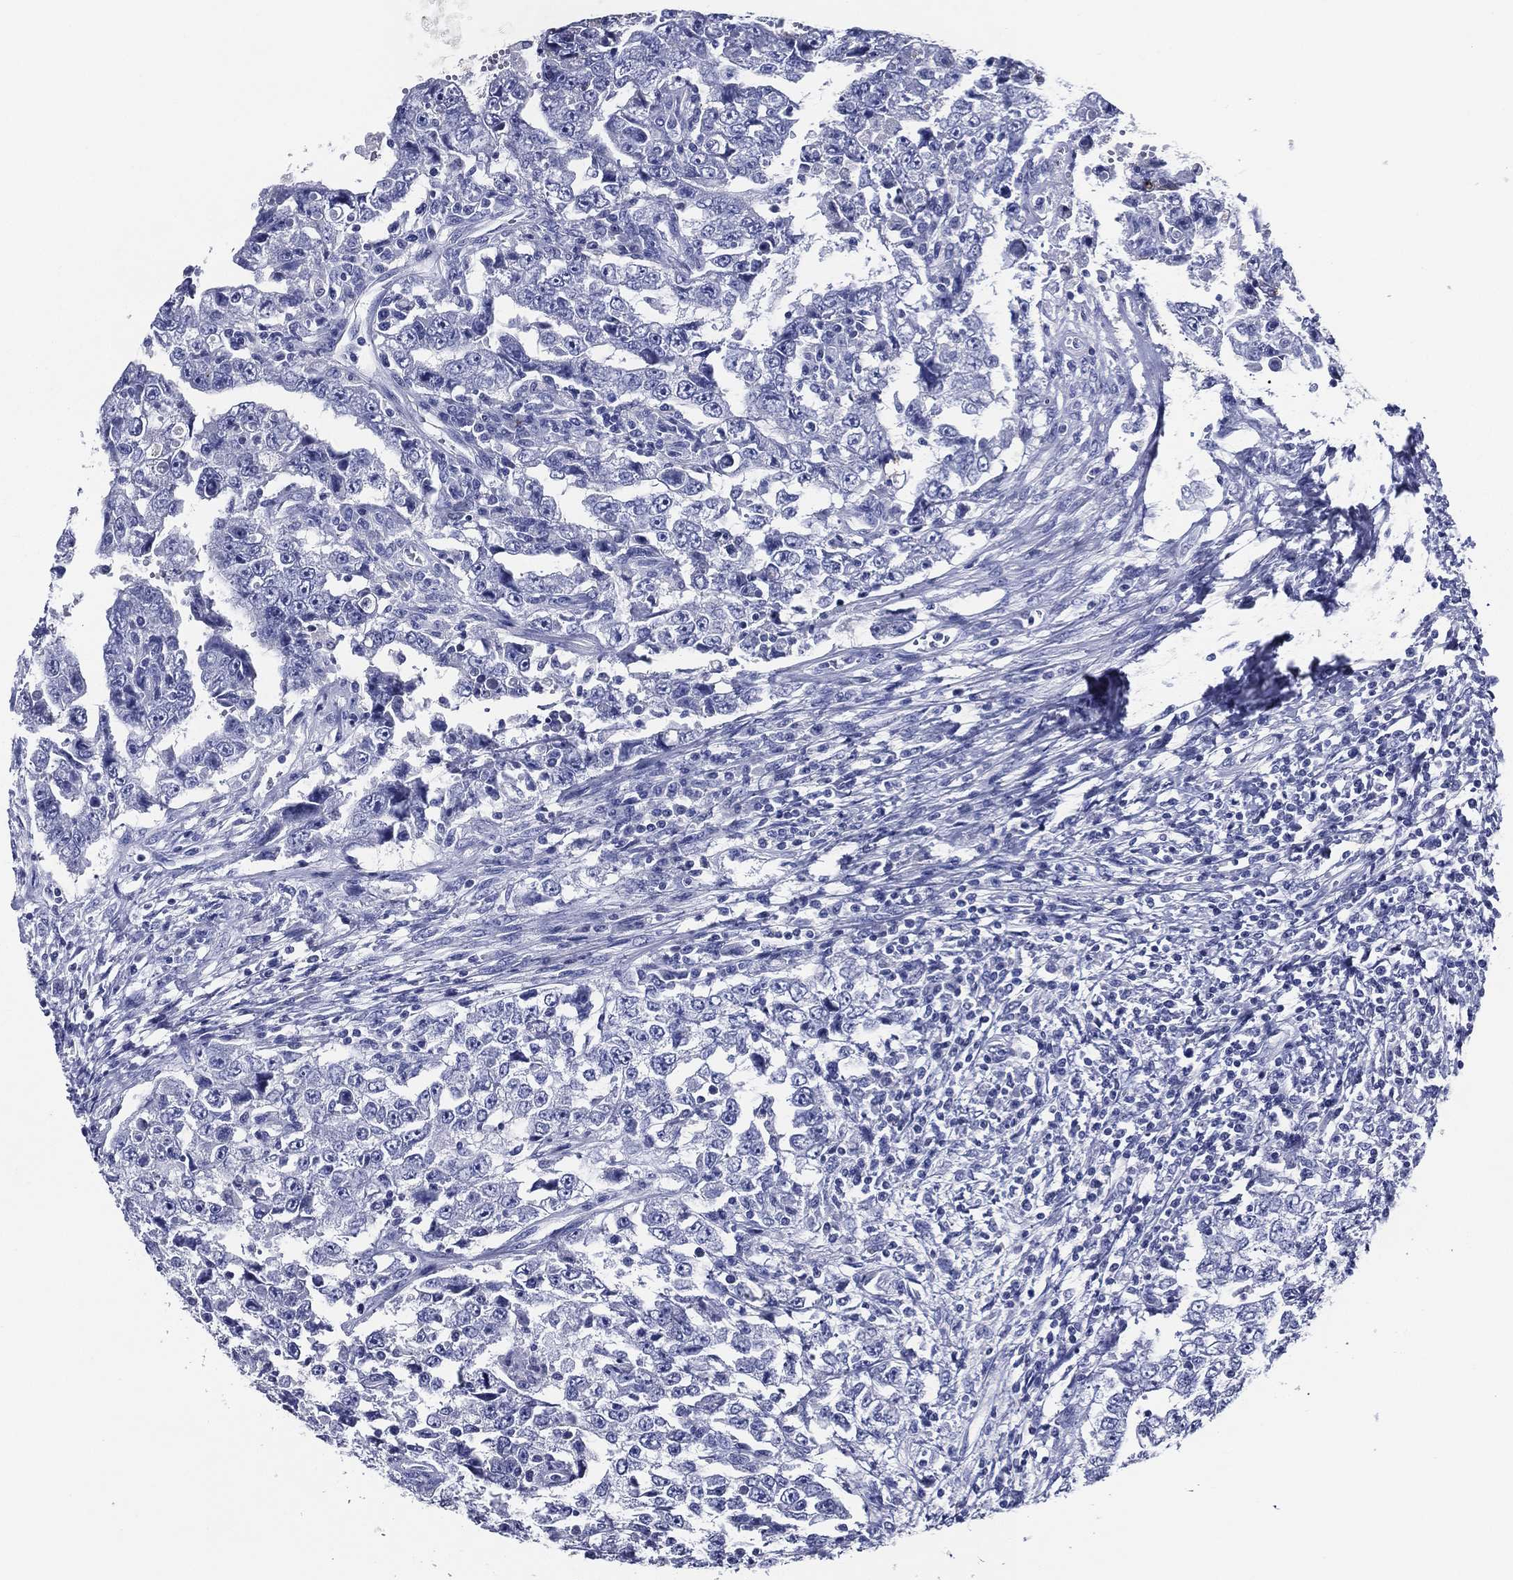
{"staining": {"intensity": "negative", "quantity": "none", "location": "none"}, "tissue": "testis cancer", "cell_type": "Tumor cells", "image_type": "cancer", "snomed": [{"axis": "morphology", "description": "Carcinoma, Embryonal, NOS"}, {"axis": "topography", "description": "Testis"}], "caption": "DAB (3,3'-diaminobenzidine) immunohistochemical staining of testis cancer reveals no significant expression in tumor cells.", "gene": "ACE2", "patient": {"sex": "male", "age": 26}}